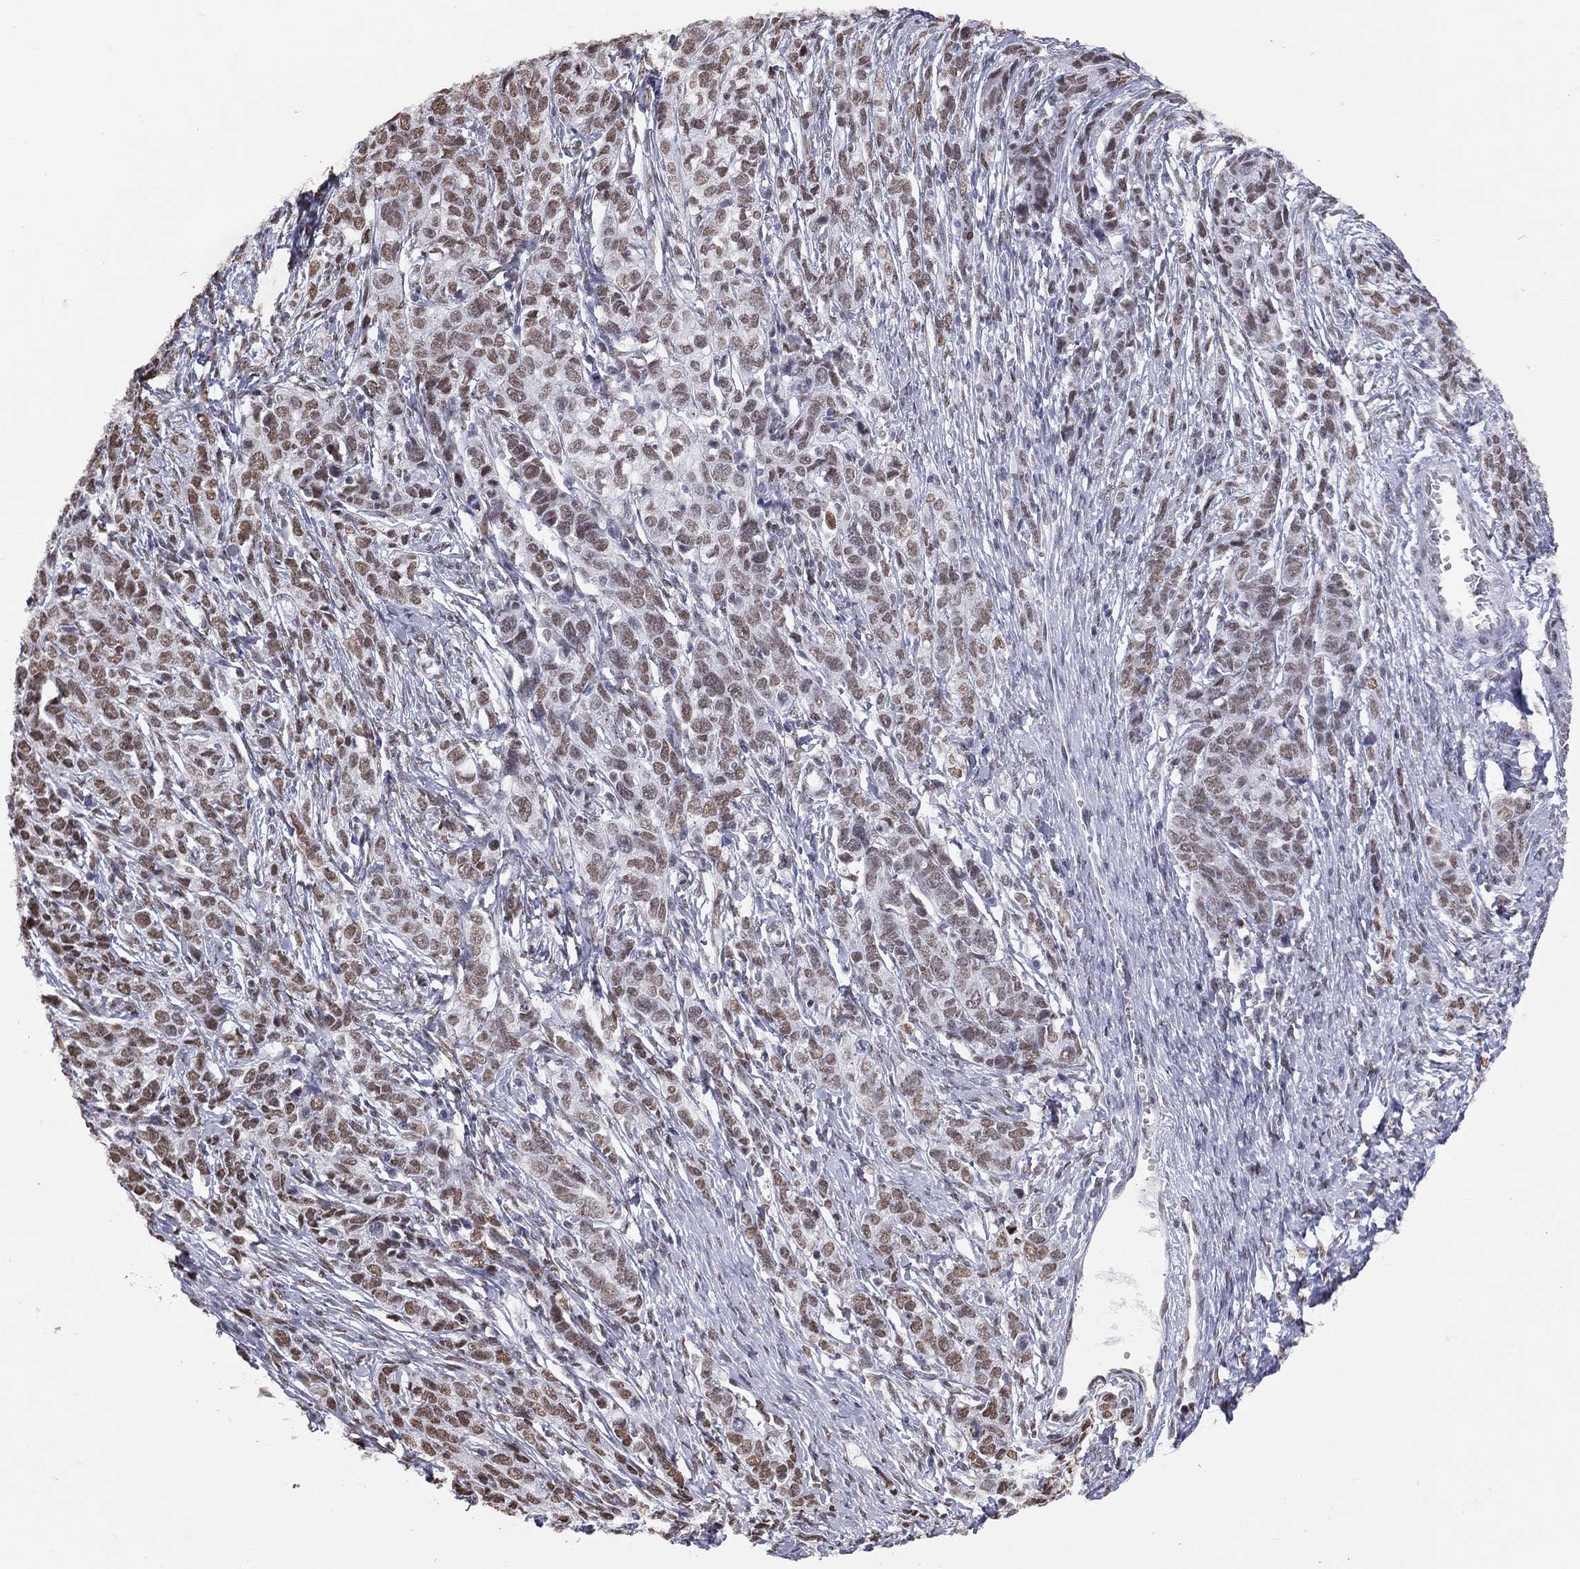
{"staining": {"intensity": "moderate", "quantity": "25%-75%", "location": "nuclear"}, "tissue": "ovarian cancer", "cell_type": "Tumor cells", "image_type": "cancer", "snomed": [{"axis": "morphology", "description": "Cystadenocarcinoma, serous, NOS"}, {"axis": "topography", "description": "Ovary"}], "caption": "Immunohistochemistry (IHC) histopathology image of human ovarian cancer (serous cystadenocarcinoma) stained for a protein (brown), which shows medium levels of moderate nuclear staining in approximately 25%-75% of tumor cells.", "gene": "ZNF7", "patient": {"sex": "female", "age": 71}}